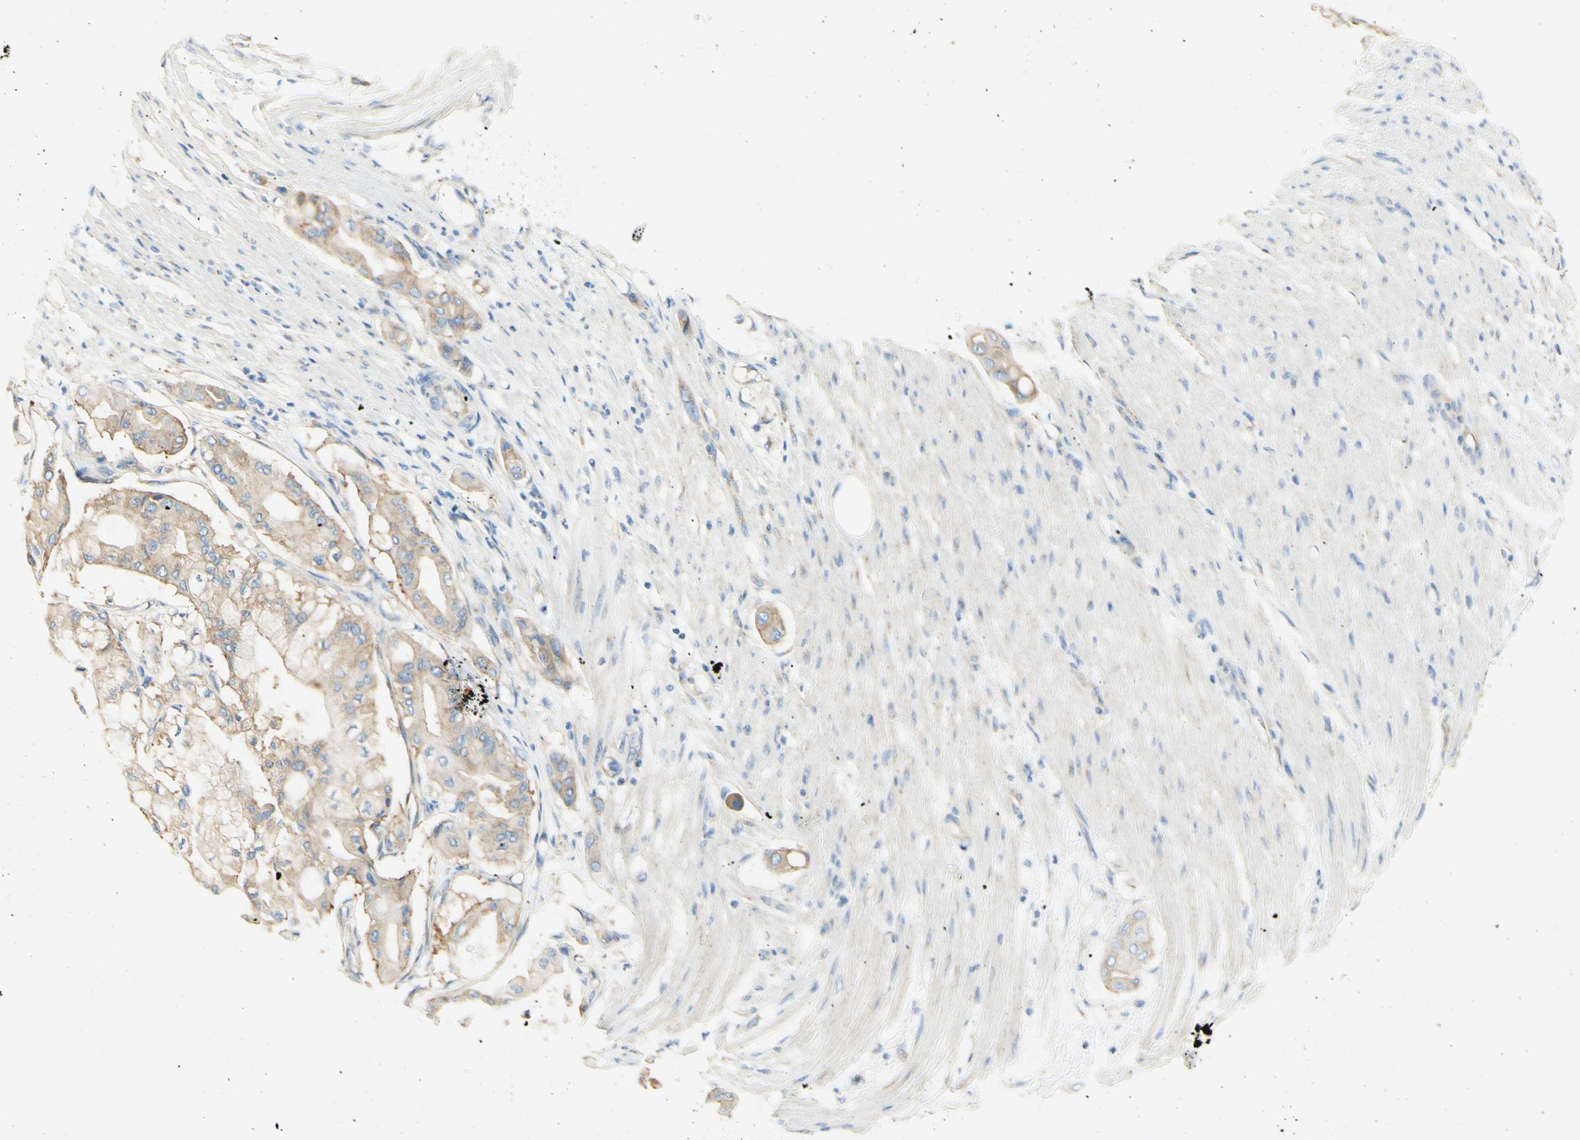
{"staining": {"intensity": "weak", "quantity": "25%-75%", "location": "cytoplasmic/membranous"}, "tissue": "pancreatic cancer", "cell_type": "Tumor cells", "image_type": "cancer", "snomed": [{"axis": "morphology", "description": "Adenocarcinoma, NOS"}, {"axis": "morphology", "description": "Adenocarcinoma, metastatic, NOS"}, {"axis": "topography", "description": "Lymph node"}, {"axis": "topography", "description": "Pancreas"}, {"axis": "topography", "description": "Duodenum"}], "caption": "Human pancreatic cancer stained with a protein marker exhibits weak staining in tumor cells.", "gene": "CLTC", "patient": {"sex": "female", "age": 64}}